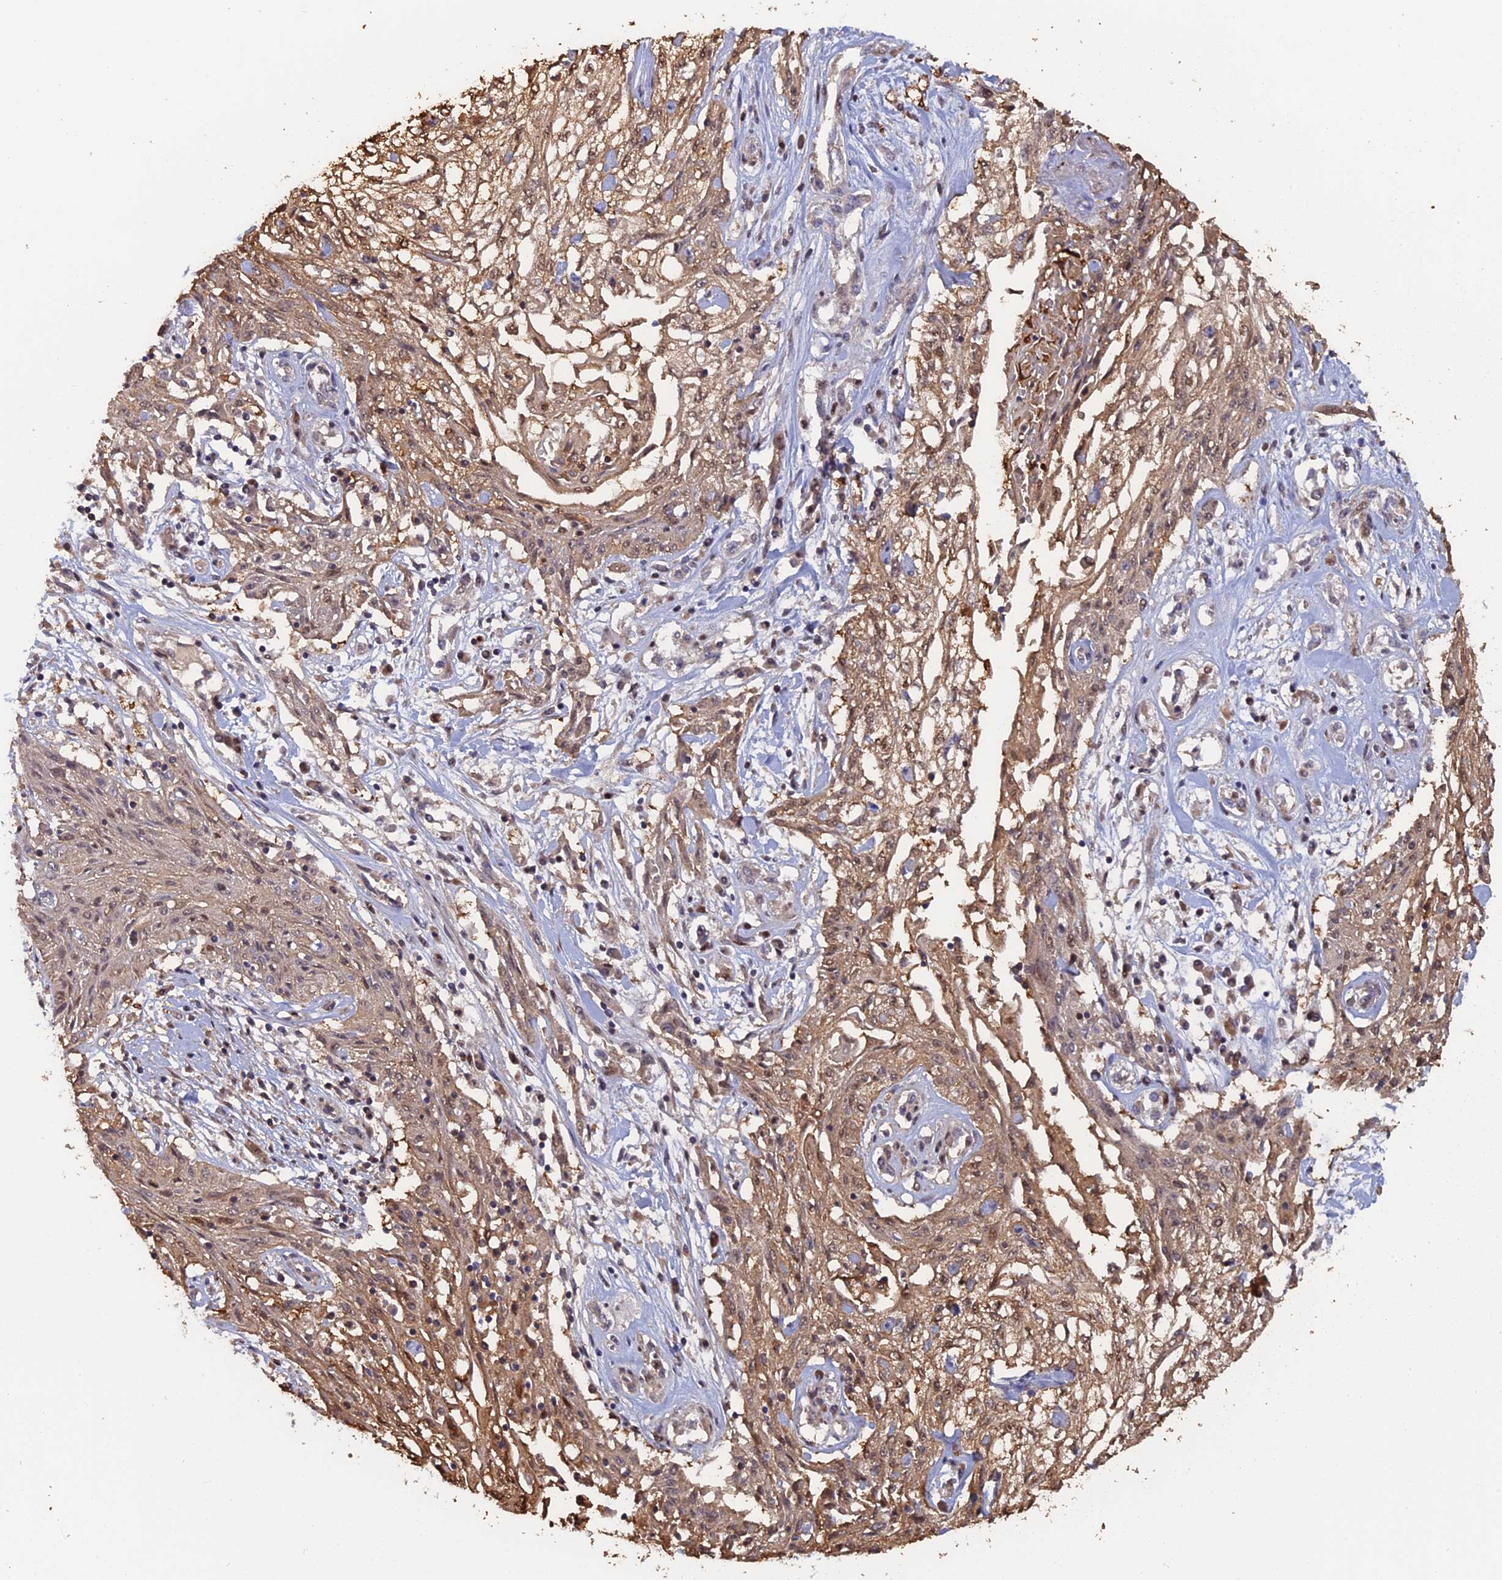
{"staining": {"intensity": "moderate", "quantity": ">75%", "location": "cytoplasmic/membranous,nuclear"}, "tissue": "skin cancer", "cell_type": "Tumor cells", "image_type": "cancer", "snomed": [{"axis": "morphology", "description": "Squamous cell carcinoma, NOS"}, {"axis": "morphology", "description": "Squamous cell carcinoma, metastatic, NOS"}, {"axis": "topography", "description": "Skin"}, {"axis": "topography", "description": "Lymph node"}], "caption": "Immunohistochemical staining of skin cancer shows medium levels of moderate cytoplasmic/membranous and nuclear protein positivity in approximately >75% of tumor cells.", "gene": "FAM98C", "patient": {"sex": "male", "age": 75}}